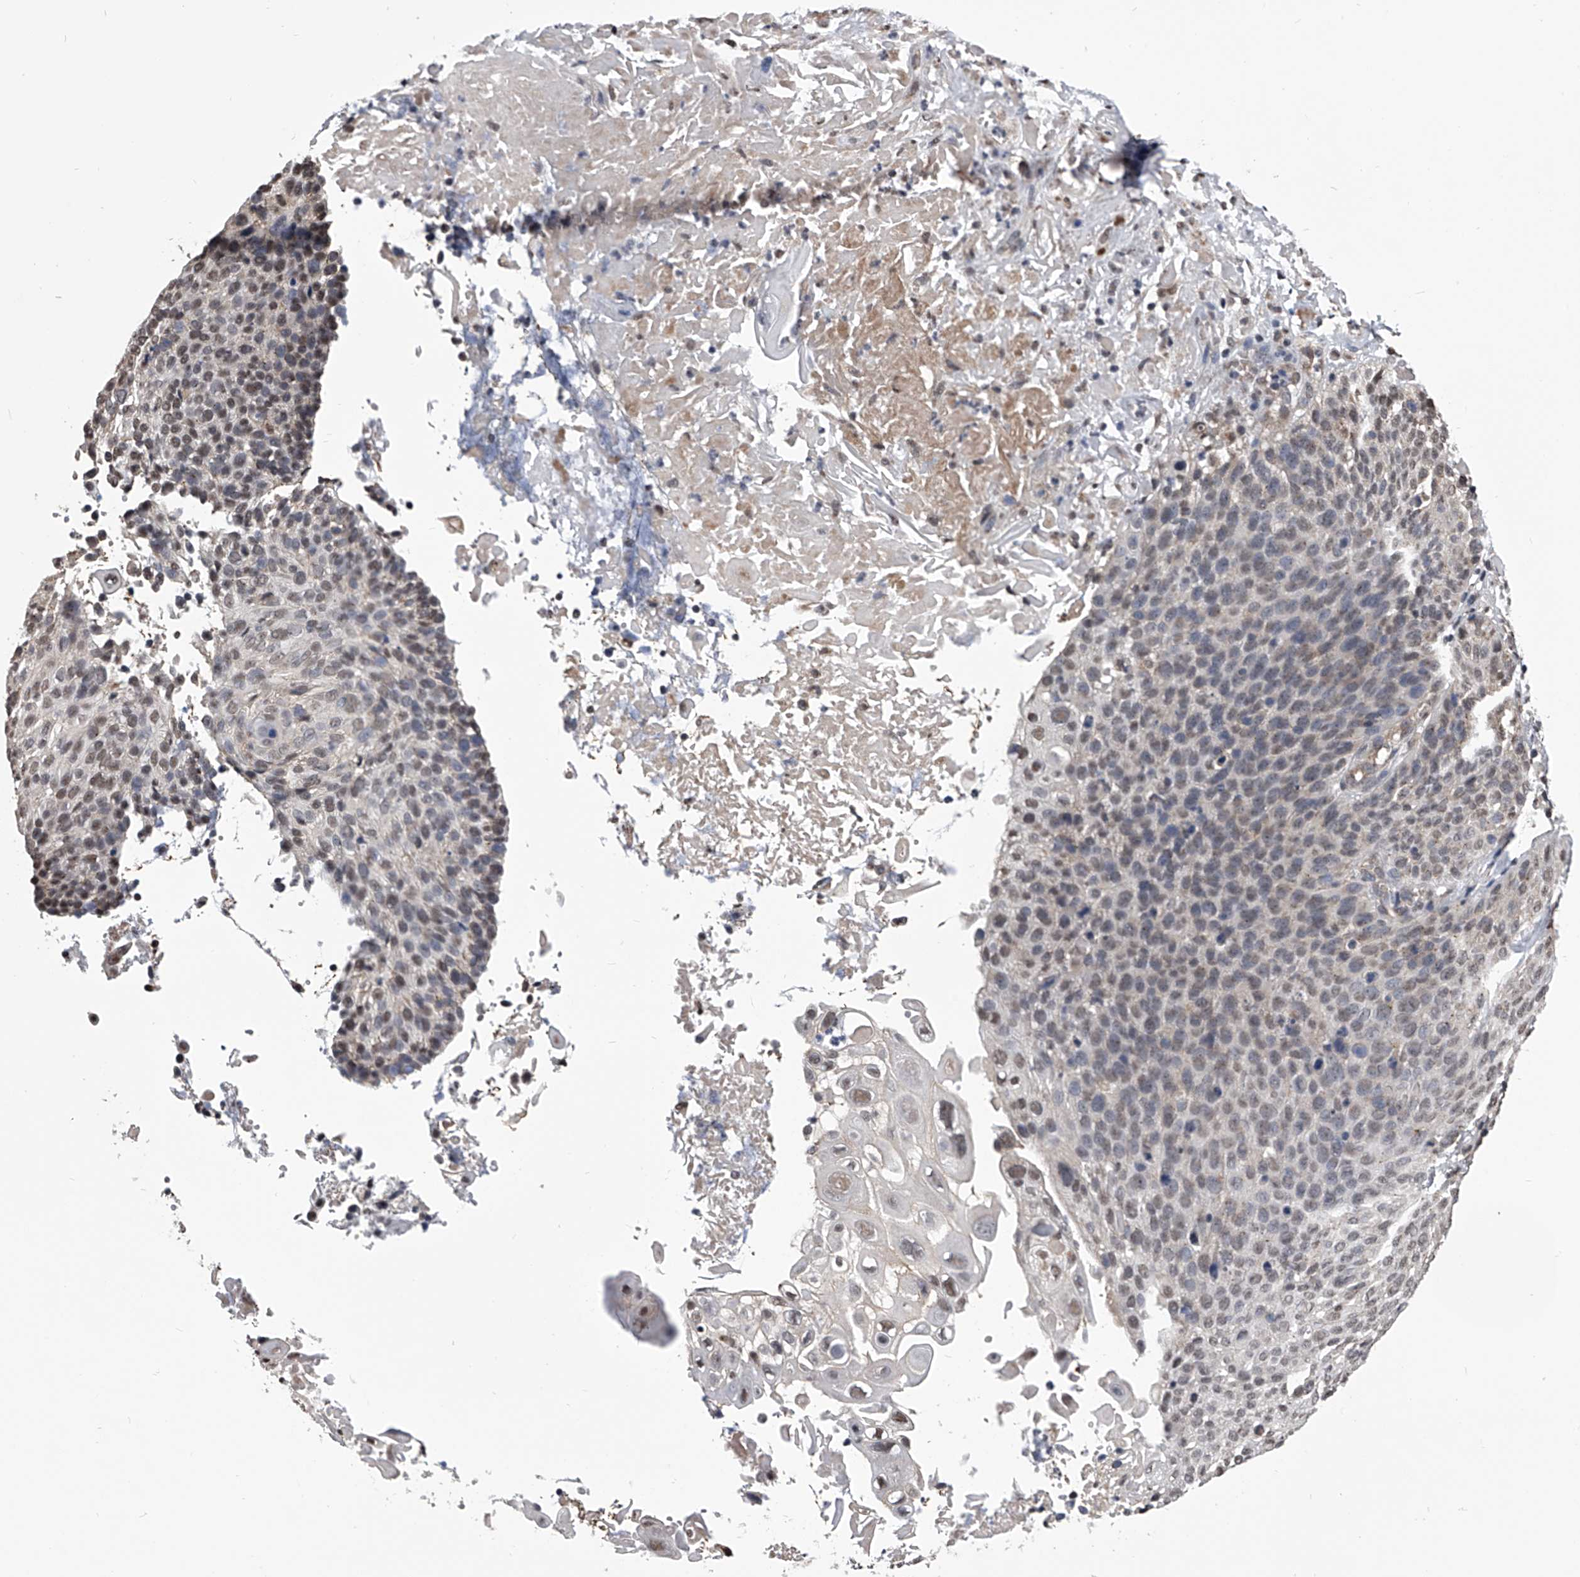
{"staining": {"intensity": "weak", "quantity": "25%-75%", "location": "nuclear"}, "tissue": "cervical cancer", "cell_type": "Tumor cells", "image_type": "cancer", "snomed": [{"axis": "morphology", "description": "Squamous cell carcinoma, NOS"}, {"axis": "topography", "description": "Cervix"}], "caption": "IHC photomicrograph of squamous cell carcinoma (cervical) stained for a protein (brown), which exhibits low levels of weak nuclear expression in approximately 25%-75% of tumor cells.", "gene": "ZNF76", "patient": {"sex": "female", "age": 74}}